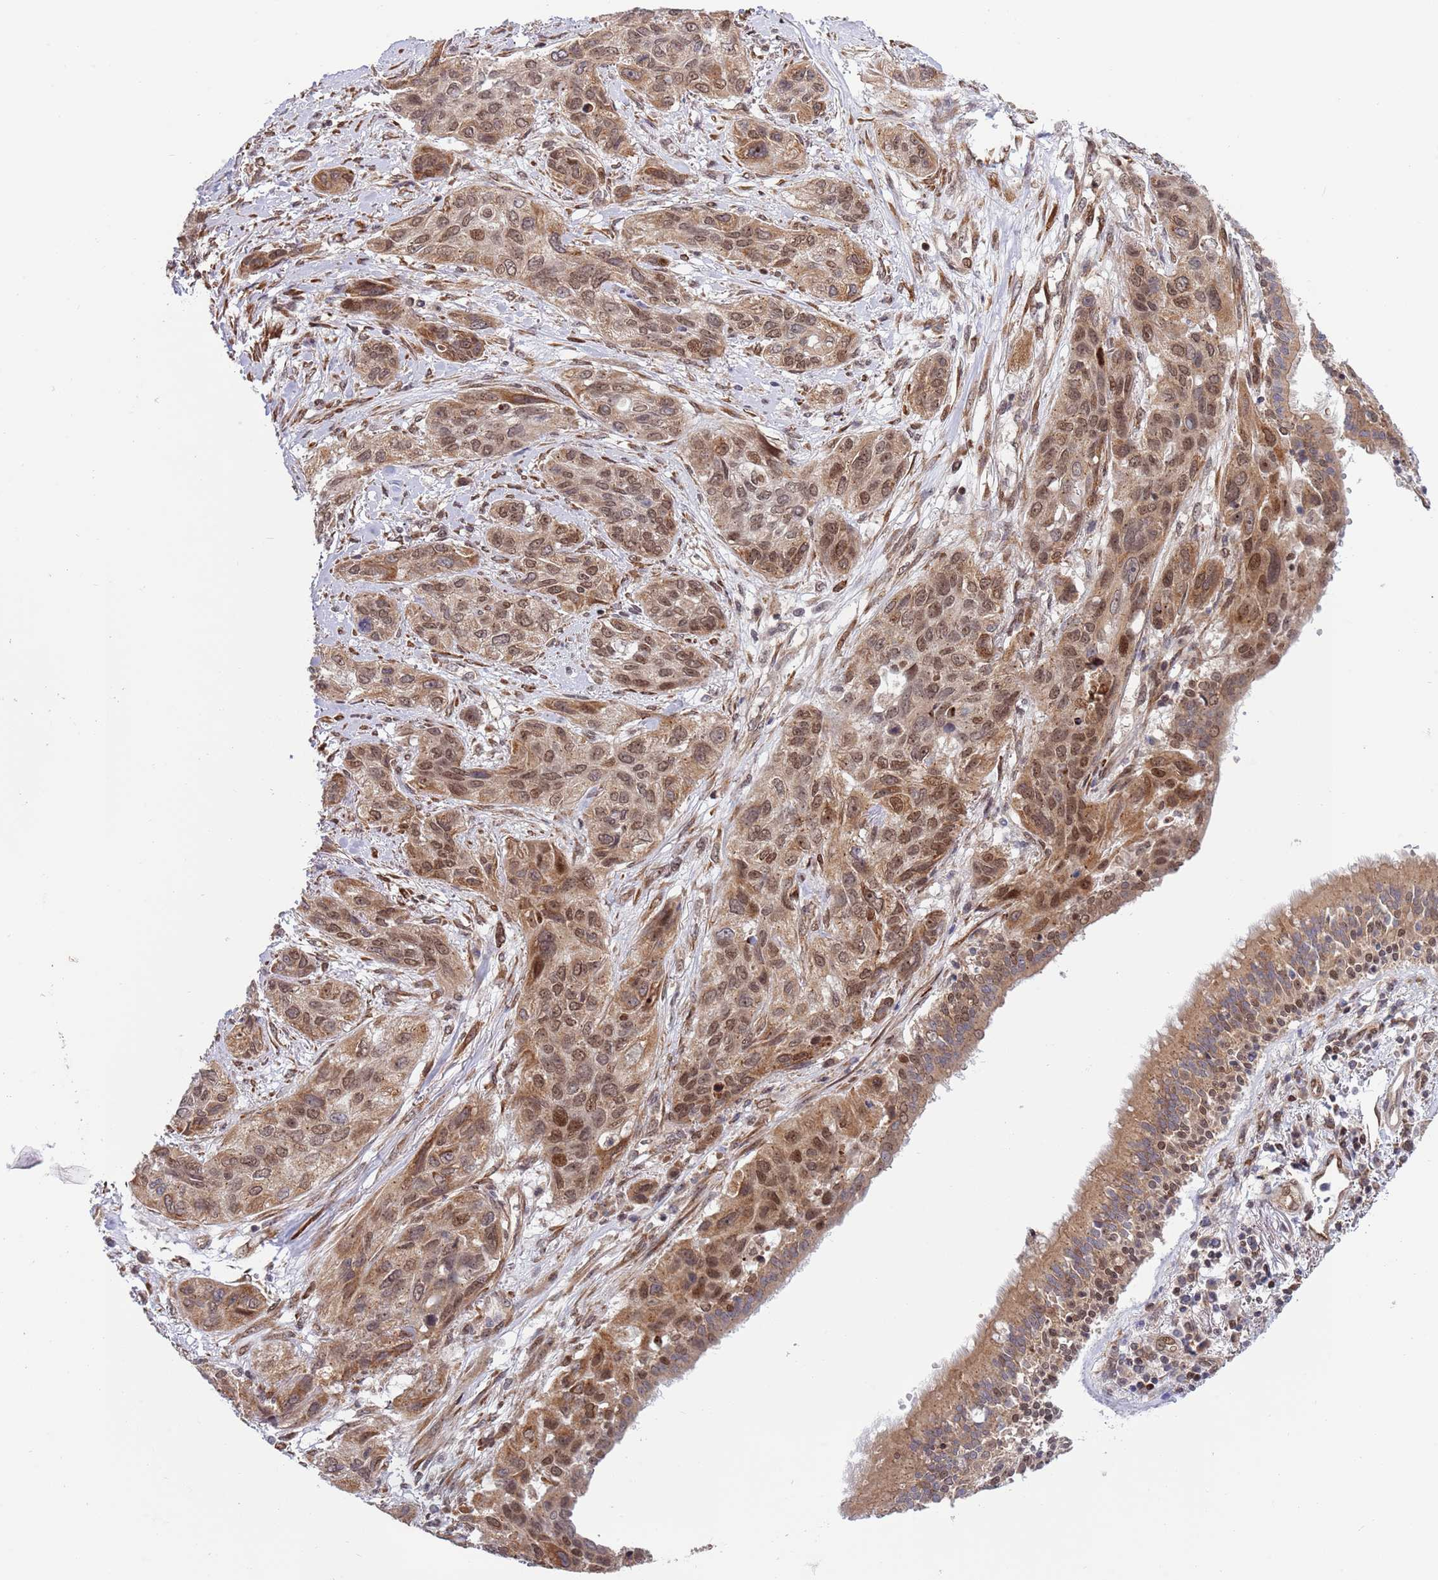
{"staining": {"intensity": "moderate", "quantity": ">75%", "location": "cytoplasmic/membranous,nuclear"}, "tissue": "lung cancer", "cell_type": "Tumor cells", "image_type": "cancer", "snomed": [{"axis": "morphology", "description": "Squamous cell carcinoma, NOS"}, {"axis": "topography", "description": "Lung"}], "caption": "Immunohistochemistry (IHC) micrograph of human lung cancer stained for a protein (brown), which reveals medium levels of moderate cytoplasmic/membranous and nuclear expression in approximately >75% of tumor cells.", "gene": "TBX10", "patient": {"sex": "female", "age": 70}}